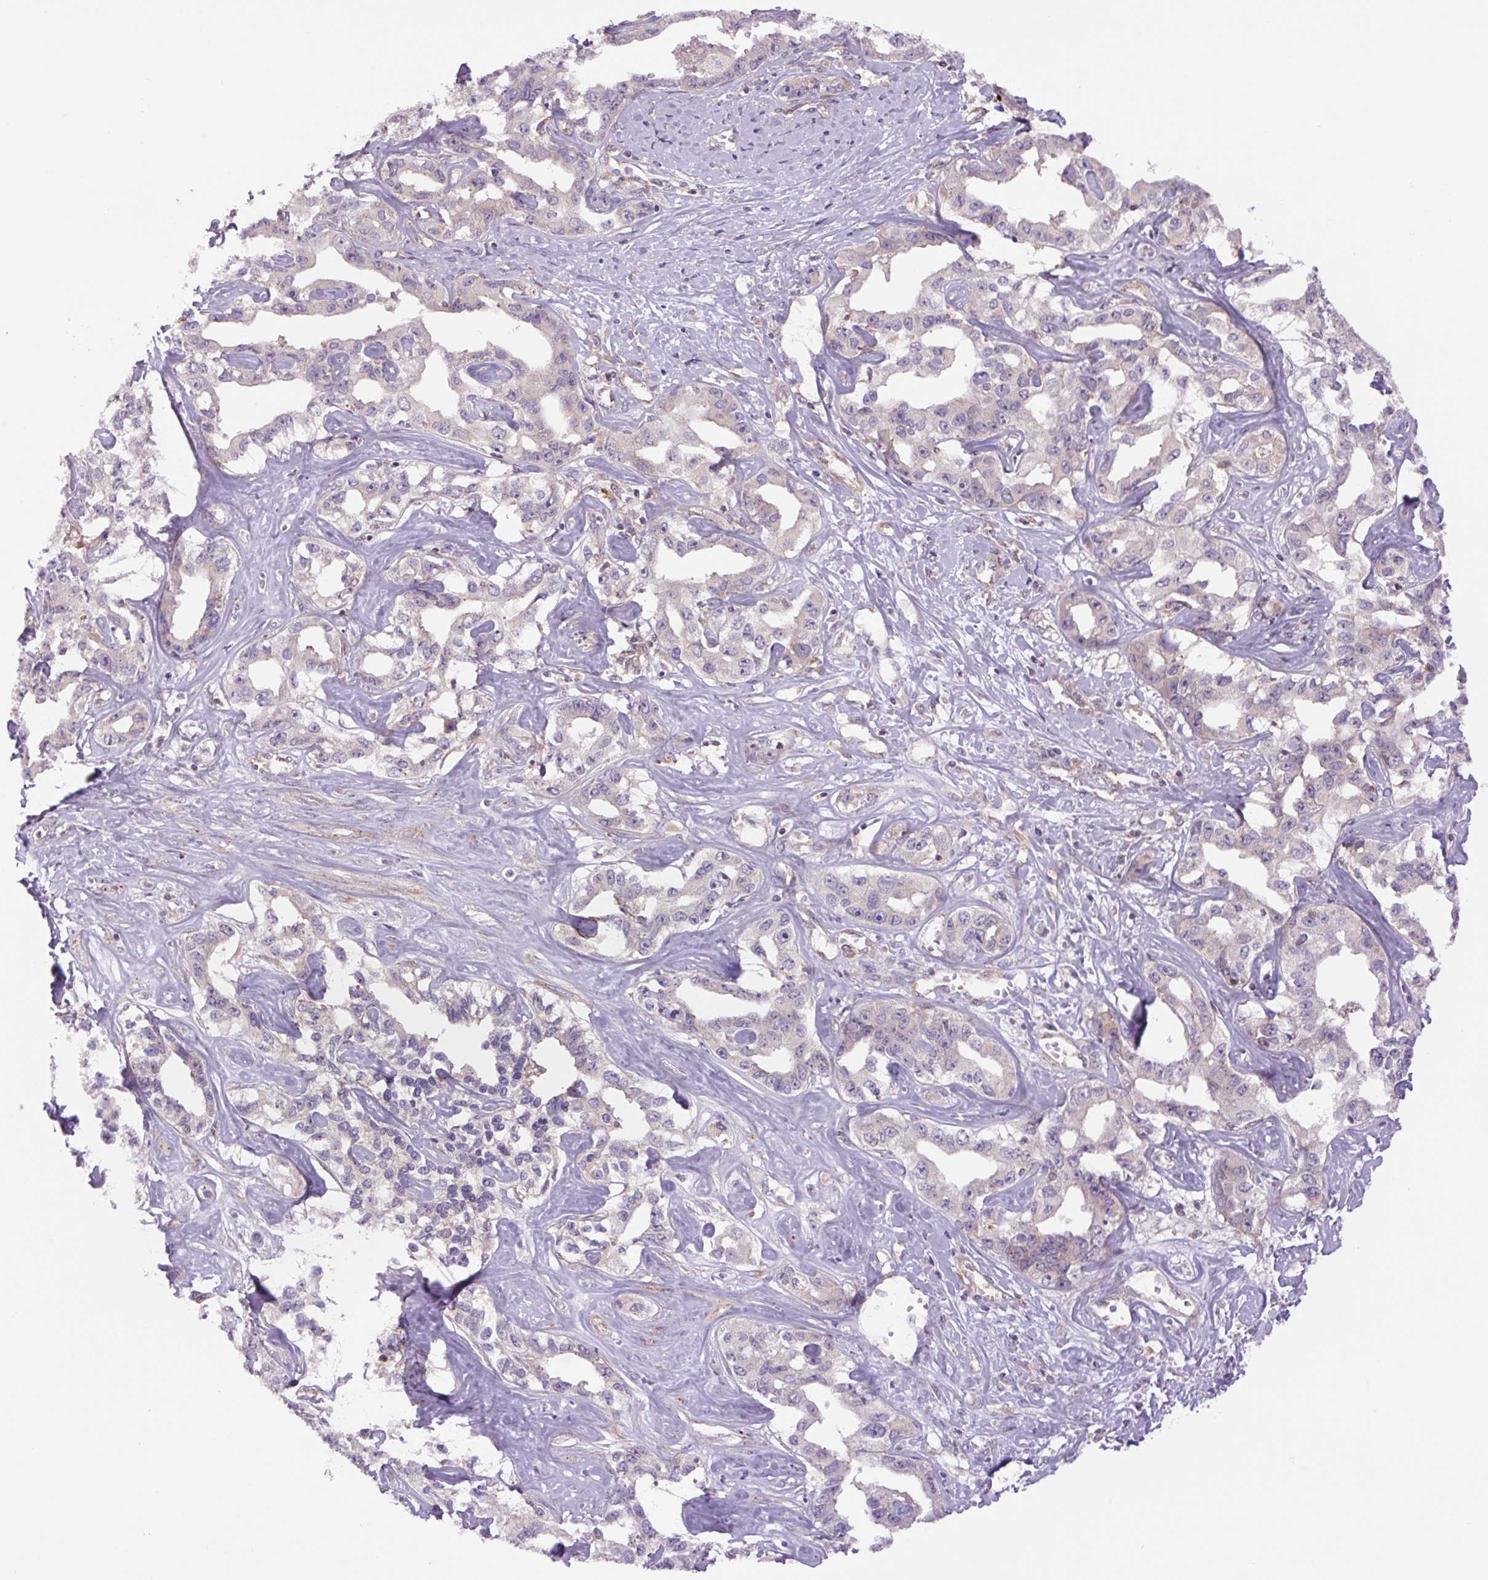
{"staining": {"intensity": "negative", "quantity": "none", "location": "none"}, "tissue": "liver cancer", "cell_type": "Tumor cells", "image_type": "cancer", "snomed": [{"axis": "morphology", "description": "Cholangiocarcinoma"}, {"axis": "topography", "description": "Liver"}], "caption": "DAB (3,3'-diaminobenzidine) immunohistochemical staining of human liver cancer exhibits no significant staining in tumor cells.", "gene": "MINK1", "patient": {"sex": "male", "age": 59}}